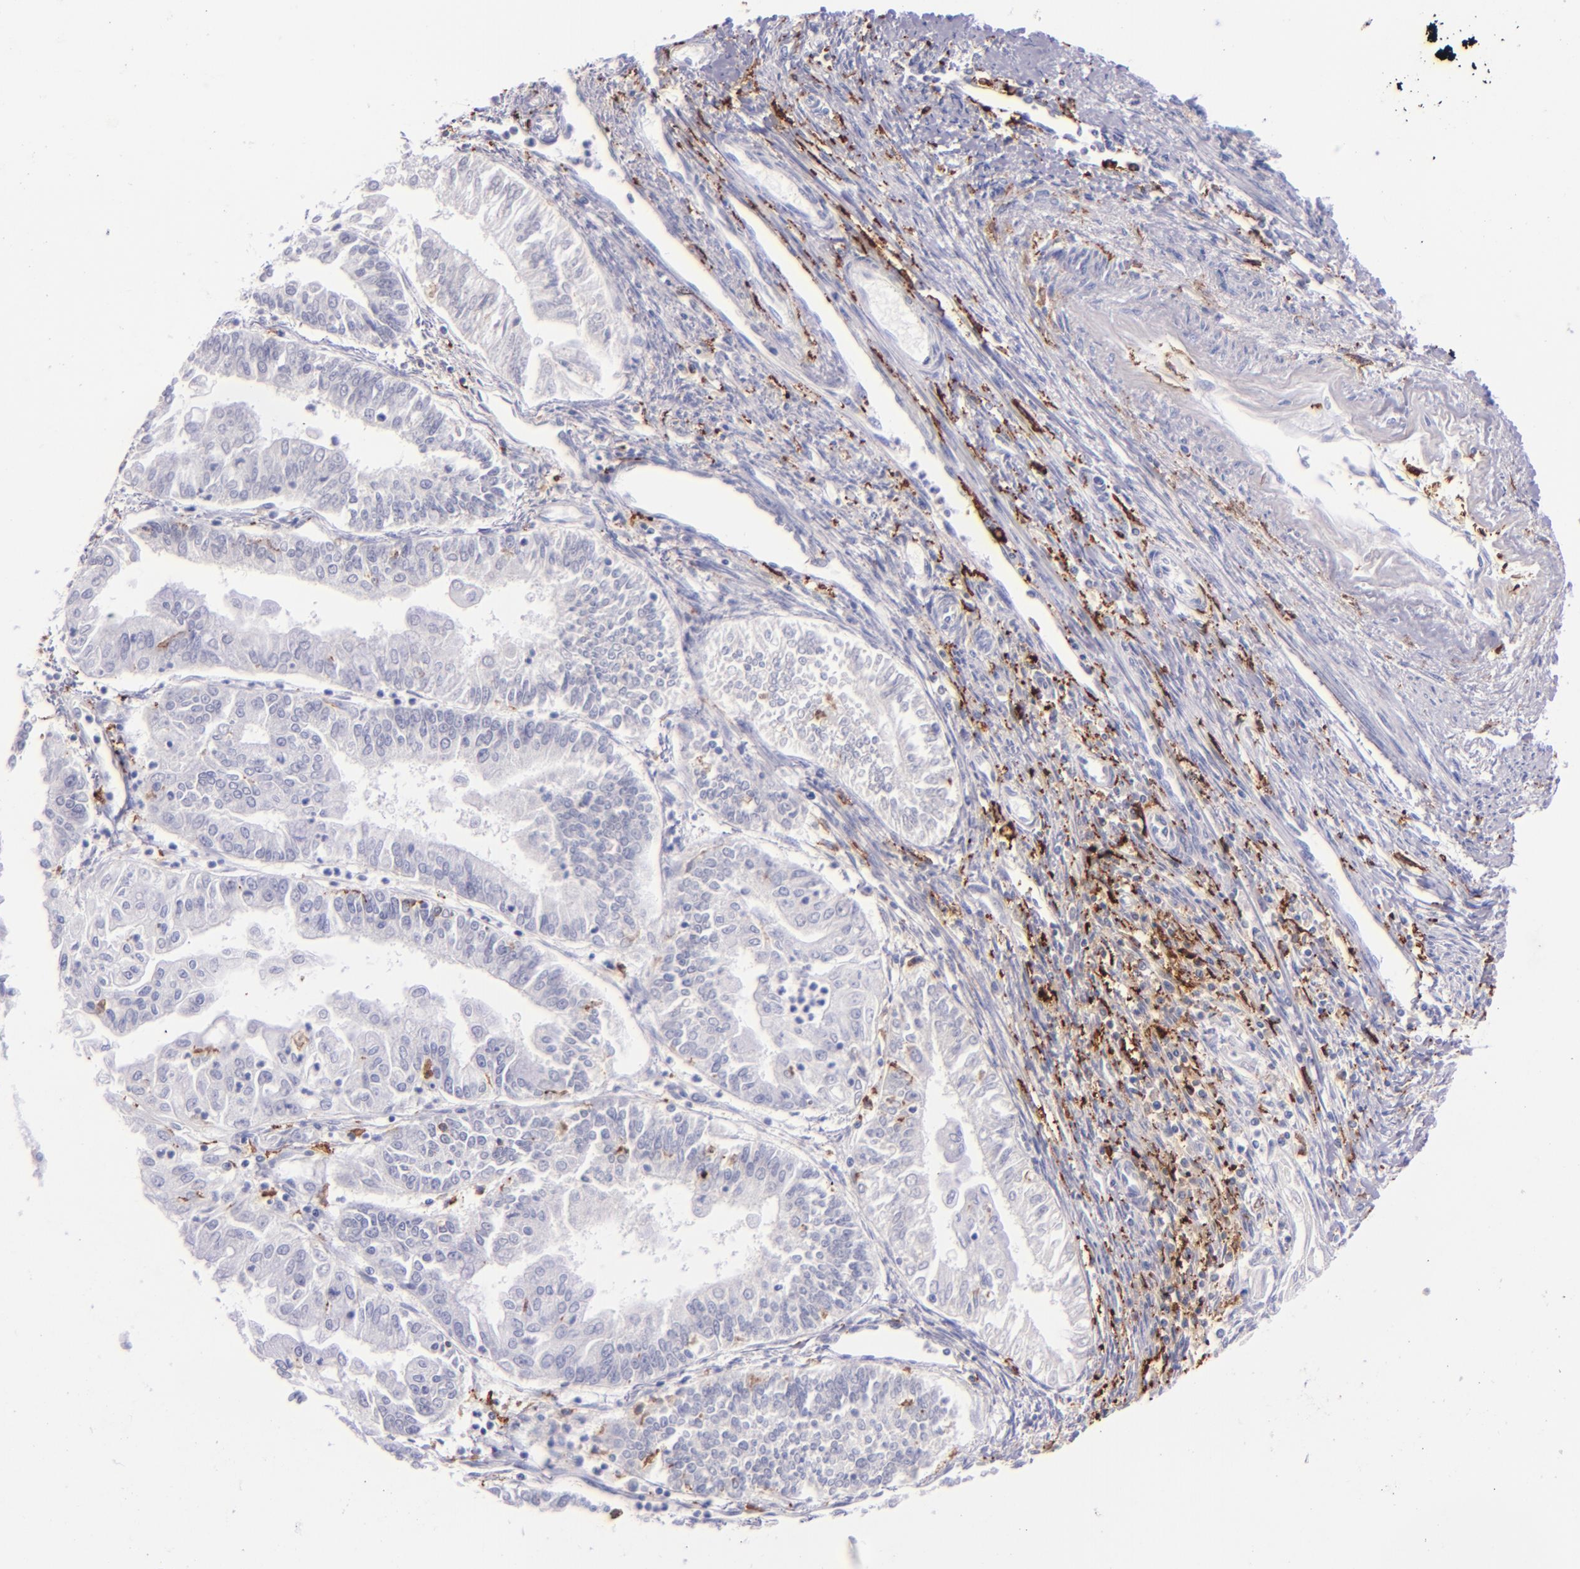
{"staining": {"intensity": "negative", "quantity": "none", "location": "none"}, "tissue": "endometrial cancer", "cell_type": "Tumor cells", "image_type": "cancer", "snomed": [{"axis": "morphology", "description": "Adenocarcinoma, NOS"}, {"axis": "topography", "description": "Endometrium"}], "caption": "This histopathology image is of endometrial adenocarcinoma stained with IHC to label a protein in brown with the nuclei are counter-stained blue. There is no expression in tumor cells.", "gene": "CD163", "patient": {"sex": "female", "age": 75}}